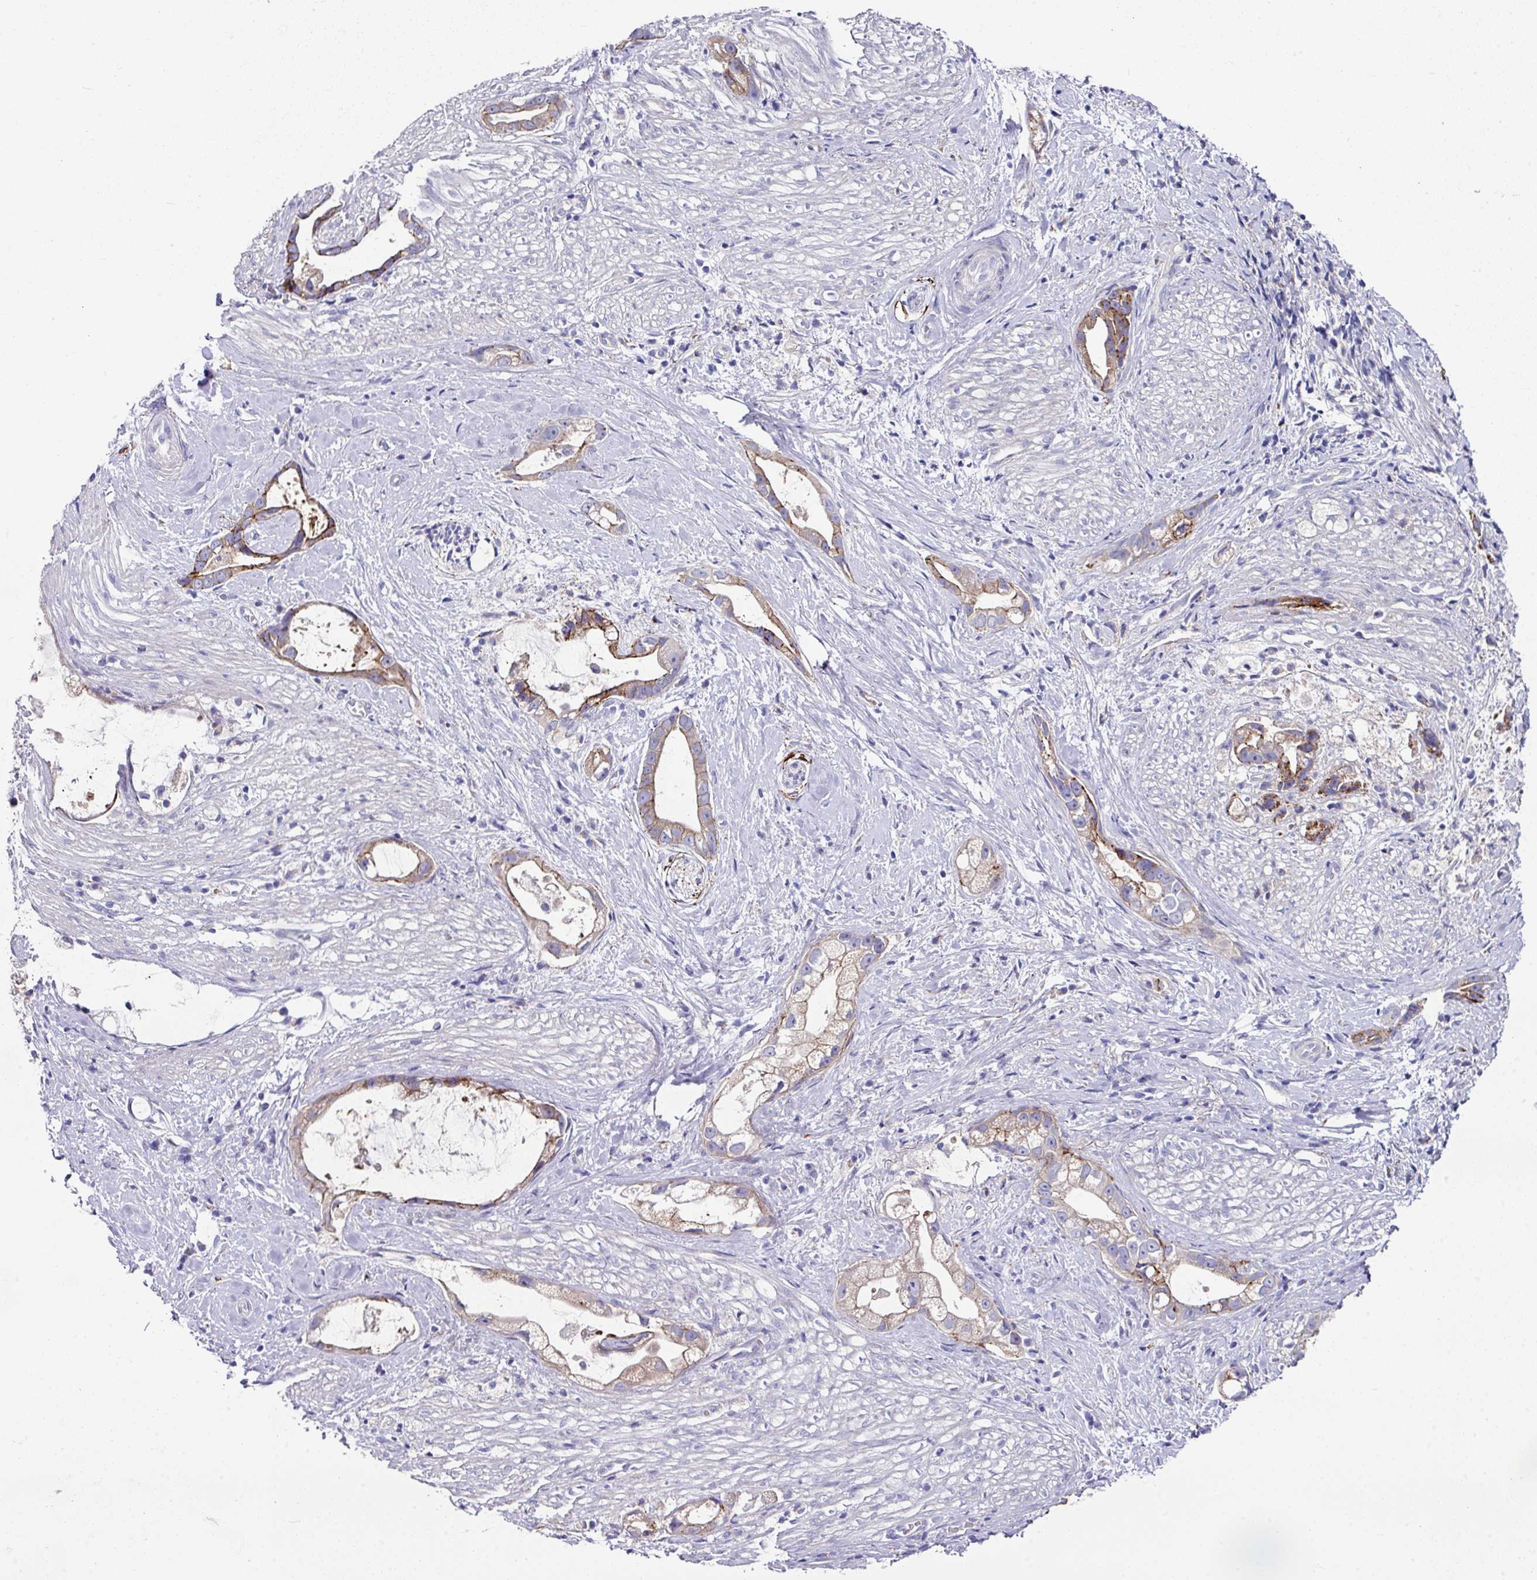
{"staining": {"intensity": "moderate", "quantity": "25%-75%", "location": "cytoplasmic/membranous"}, "tissue": "stomach cancer", "cell_type": "Tumor cells", "image_type": "cancer", "snomed": [{"axis": "morphology", "description": "Adenocarcinoma, NOS"}, {"axis": "topography", "description": "Stomach"}], "caption": "A brown stain shows moderate cytoplasmic/membranous expression of a protein in adenocarcinoma (stomach) tumor cells.", "gene": "CLDN1", "patient": {"sex": "male", "age": 55}}